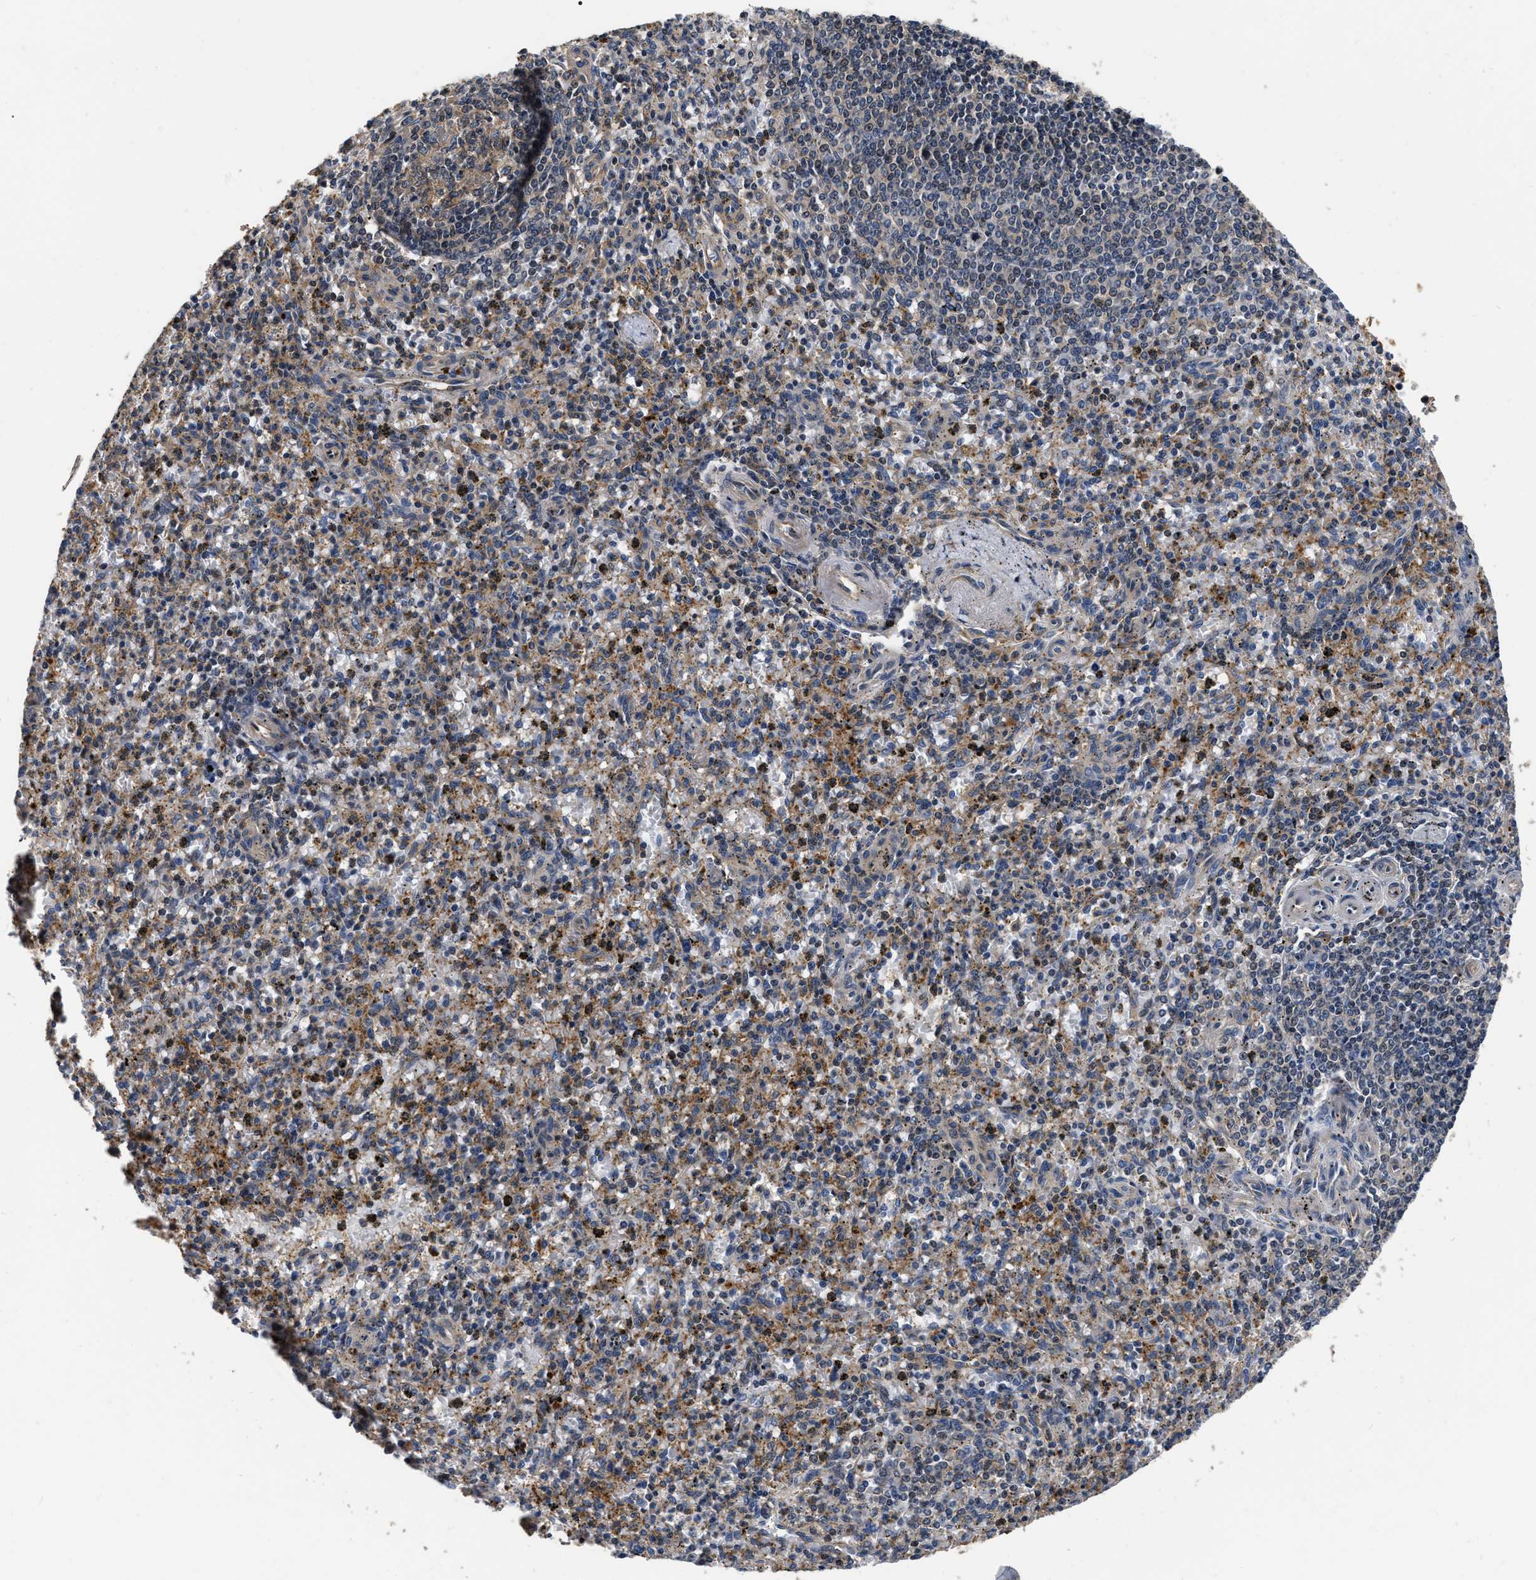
{"staining": {"intensity": "moderate", "quantity": "25%-75%", "location": "cytoplasmic/membranous"}, "tissue": "spleen", "cell_type": "Cells in red pulp", "image_type": "normal", "snomed": [{"axis": "morphology", "description": "Normal tissue, NOS"}, {"axis": "topography", "description": "Spleen"}], "caption": "High-power microscopy captured an immunohistochemistry (IHC) photomicrograph of normal spleen, revealing moderate cytoplasmic/membranous staining in approximately 25%-75% of cells in red pulp.", "gene": "ABCG8", "patient": {"sex": "male", "age": 72}}